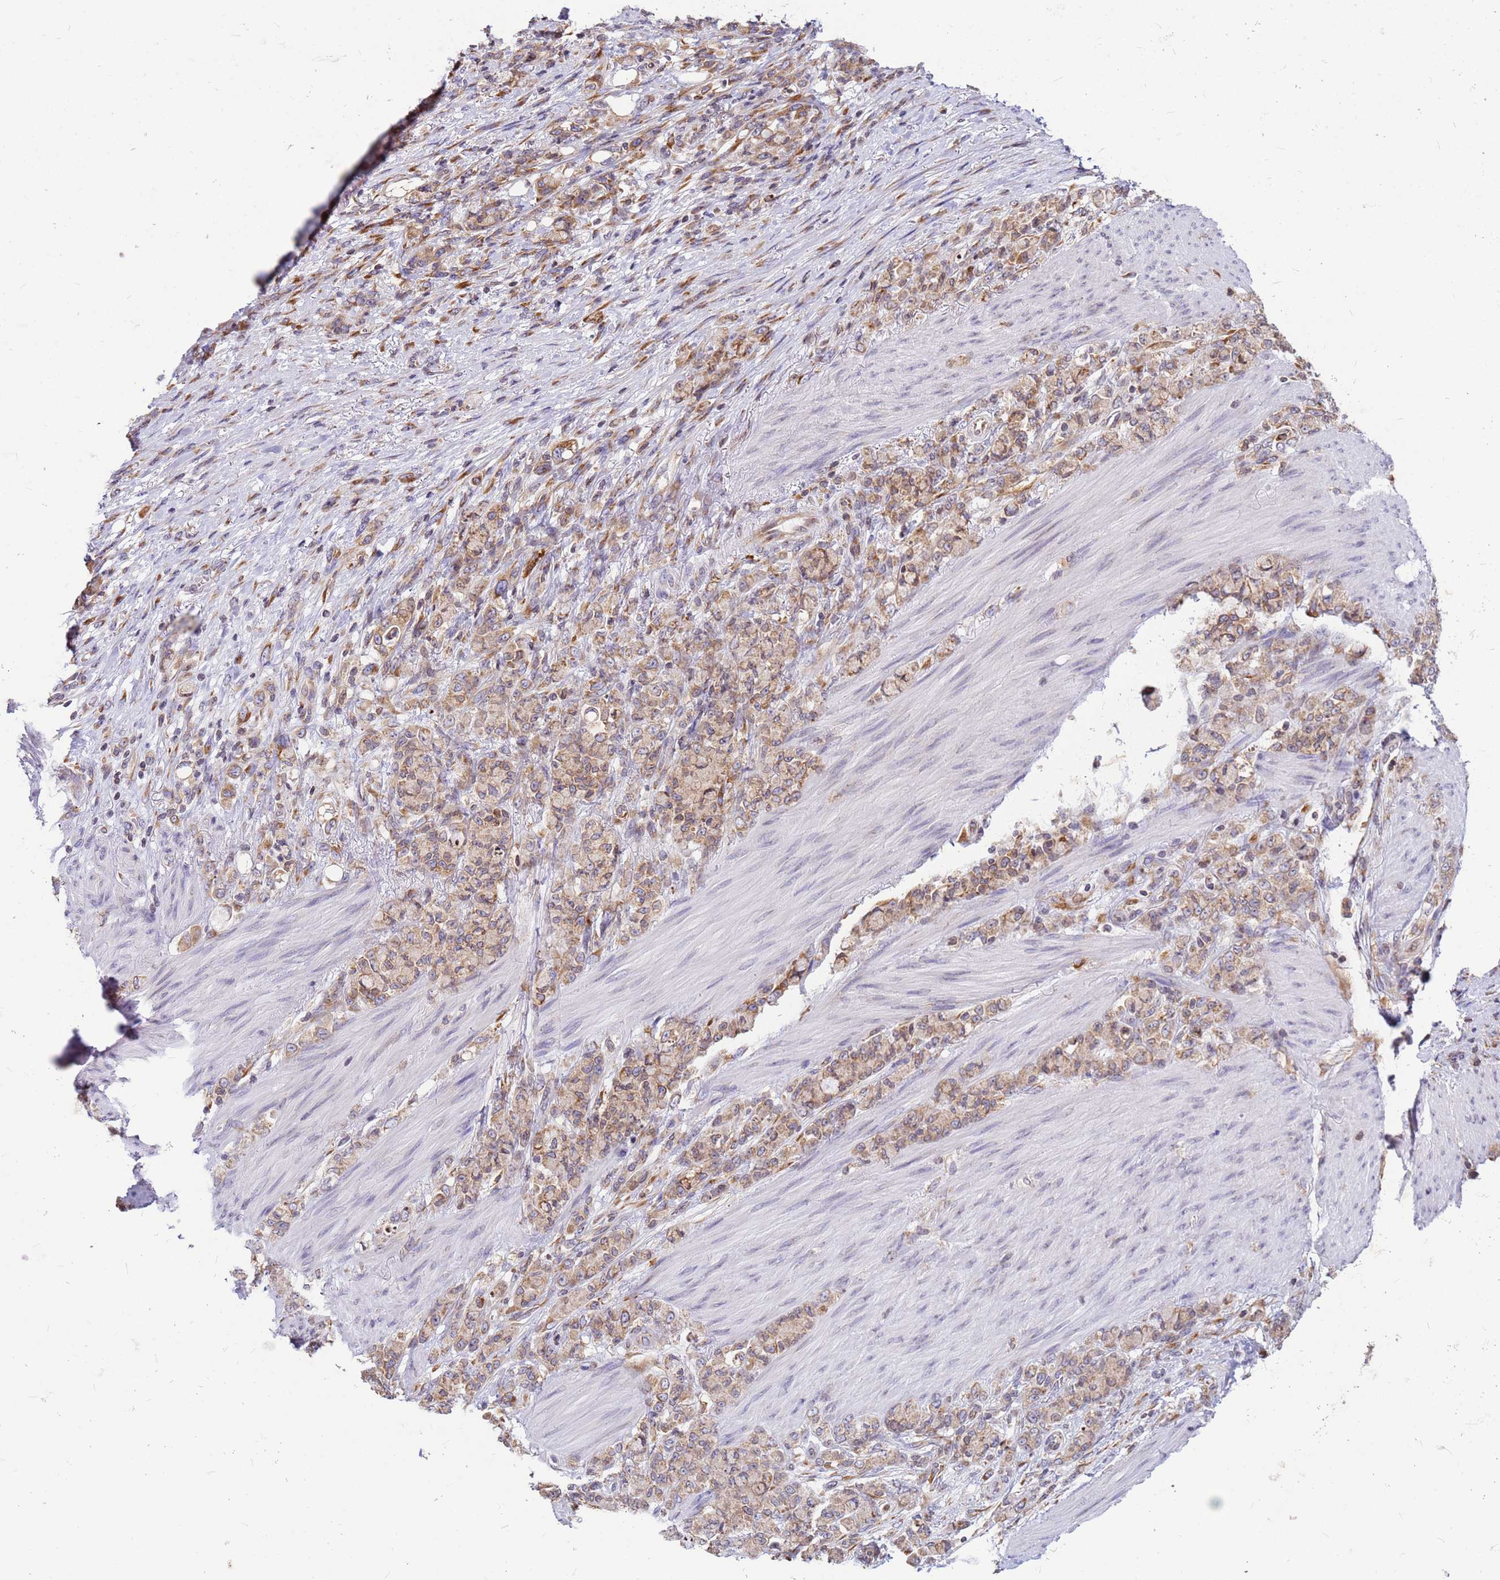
{"staining": {"intensity": "moderate", "quantity": ">75%", "location": "cytoplasmic/membranous"}, "tissue": "stomach cancer", "cell_type": "Tumor cells", "image_type": "cancer", "snomed": [{"axis": "morphology", "description": "Normal tissue, NOS"}, {"axis": "morphology", "description": "Adenocarcinoma, NOS"}, {"axis": "topography", "description": "Stomach"}], "caption": "The image exhibits staining of stomach cancer, revealing moderate cytoplasmic/membranous protein positivity (brown color) within tumor cells.", "gene": "SSR4", "patient": {"sex": "female", "age": 79}}